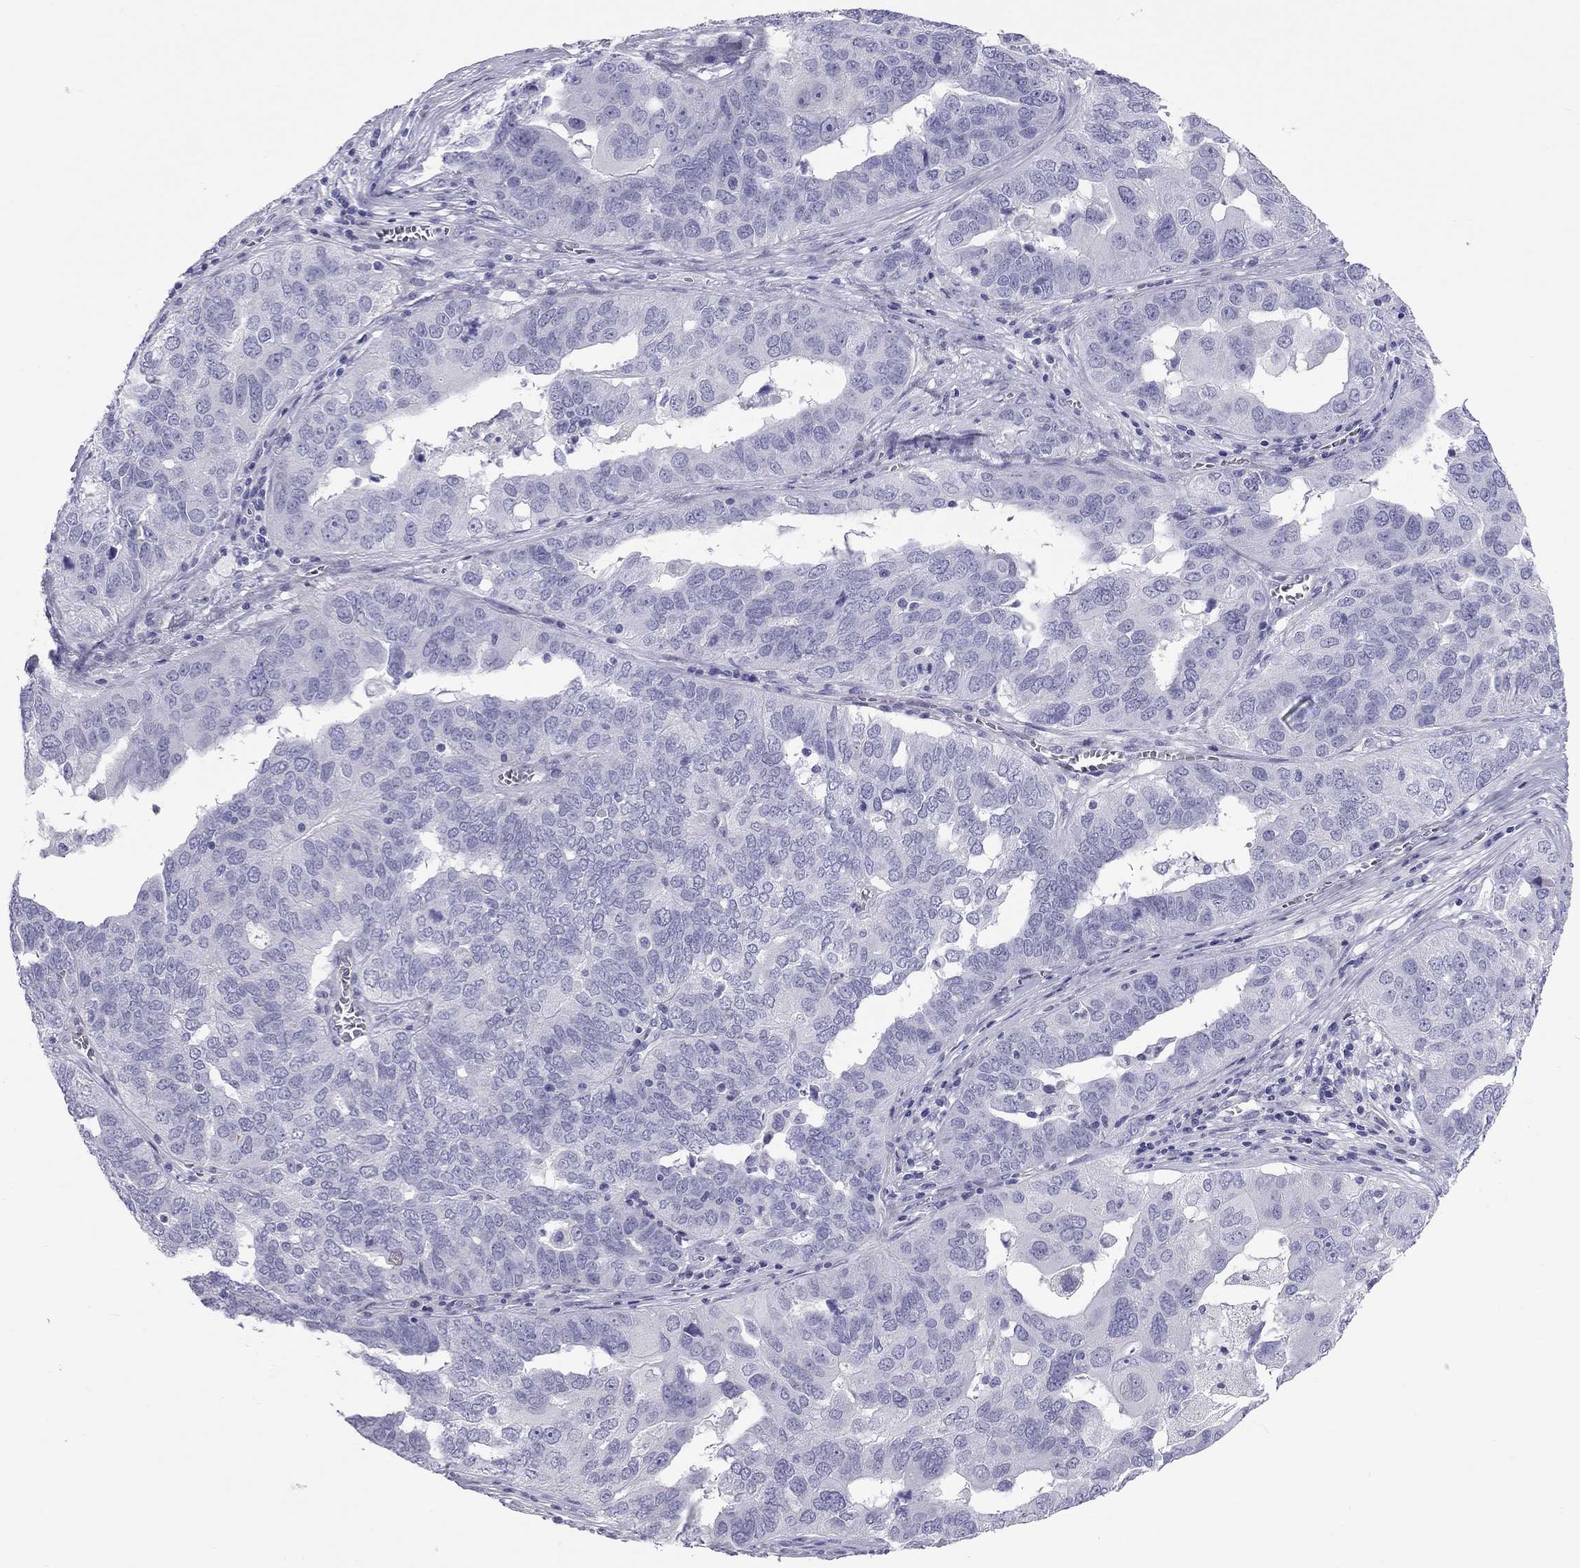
{"staining": {"intensity": "negative", "quantity": "none", "location": "none"}, "tissue": "ovarian cancer", "cell_type": "Tumor cells", "image_type": "cancer", "snomed": [{"axis": "morphology", "description": "Carcinoma, endometroid"}, {"axis": "topography", "description": "Soft tissue"}, {"axis": "topography", "description": "Ovary"}], "caption": "Image shows no protein expression in tumor cells of ovarian cancer tissue. (Stains: DAB (3,3'-diaminobenzidine) IHC with hematoxylin counter stain, Microscopy: brightfield microscopy at high magnification).", "gene": "FSCN3", "patient": {"sex": "female", "age": 52}}